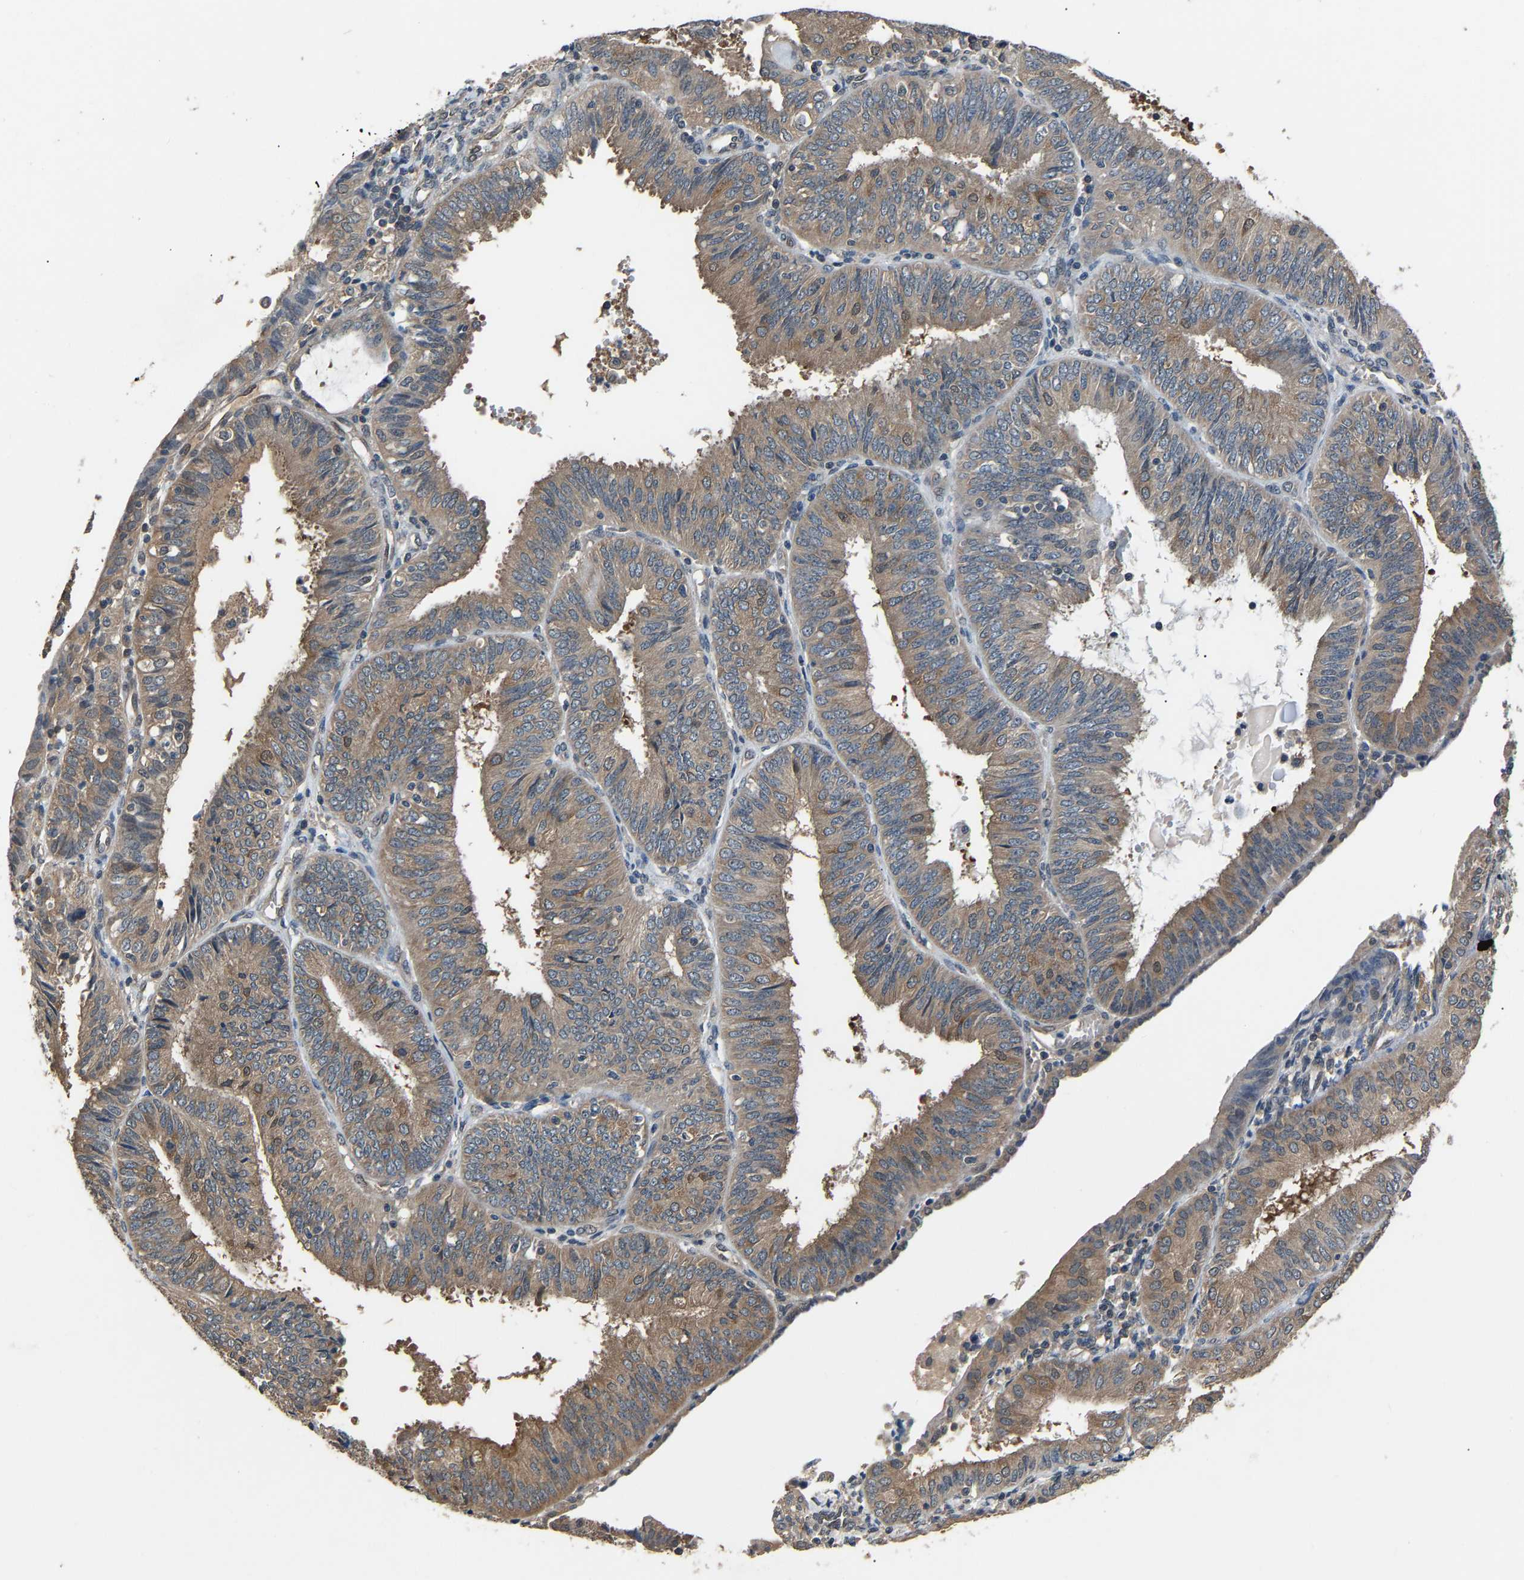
{"staining": {"intensity": "moderate", "quantity": ">75%", "location": "cytoplasmic/membranous"}, "tissue": "endometrial cancer", "cell_type": "Tumor cells", "image_type": "cancer", "snomed": [{"axis": "morphology", "description": "Adenocarcinoma, NOS"}, {"axis": "topography", "description": "Endometrium"}], "caption": "A high-resolution histopathology image shows immunohistochemistry (IHC) staining of adenocarcinoma (endometrial), which demonstrates moderate cytoplasmic/membranous positivity in about >75% of tumor cells. Nuclei are stained in blue.", "gene": "ABCC9", "patient": {"sex": "female", "age": 58}}